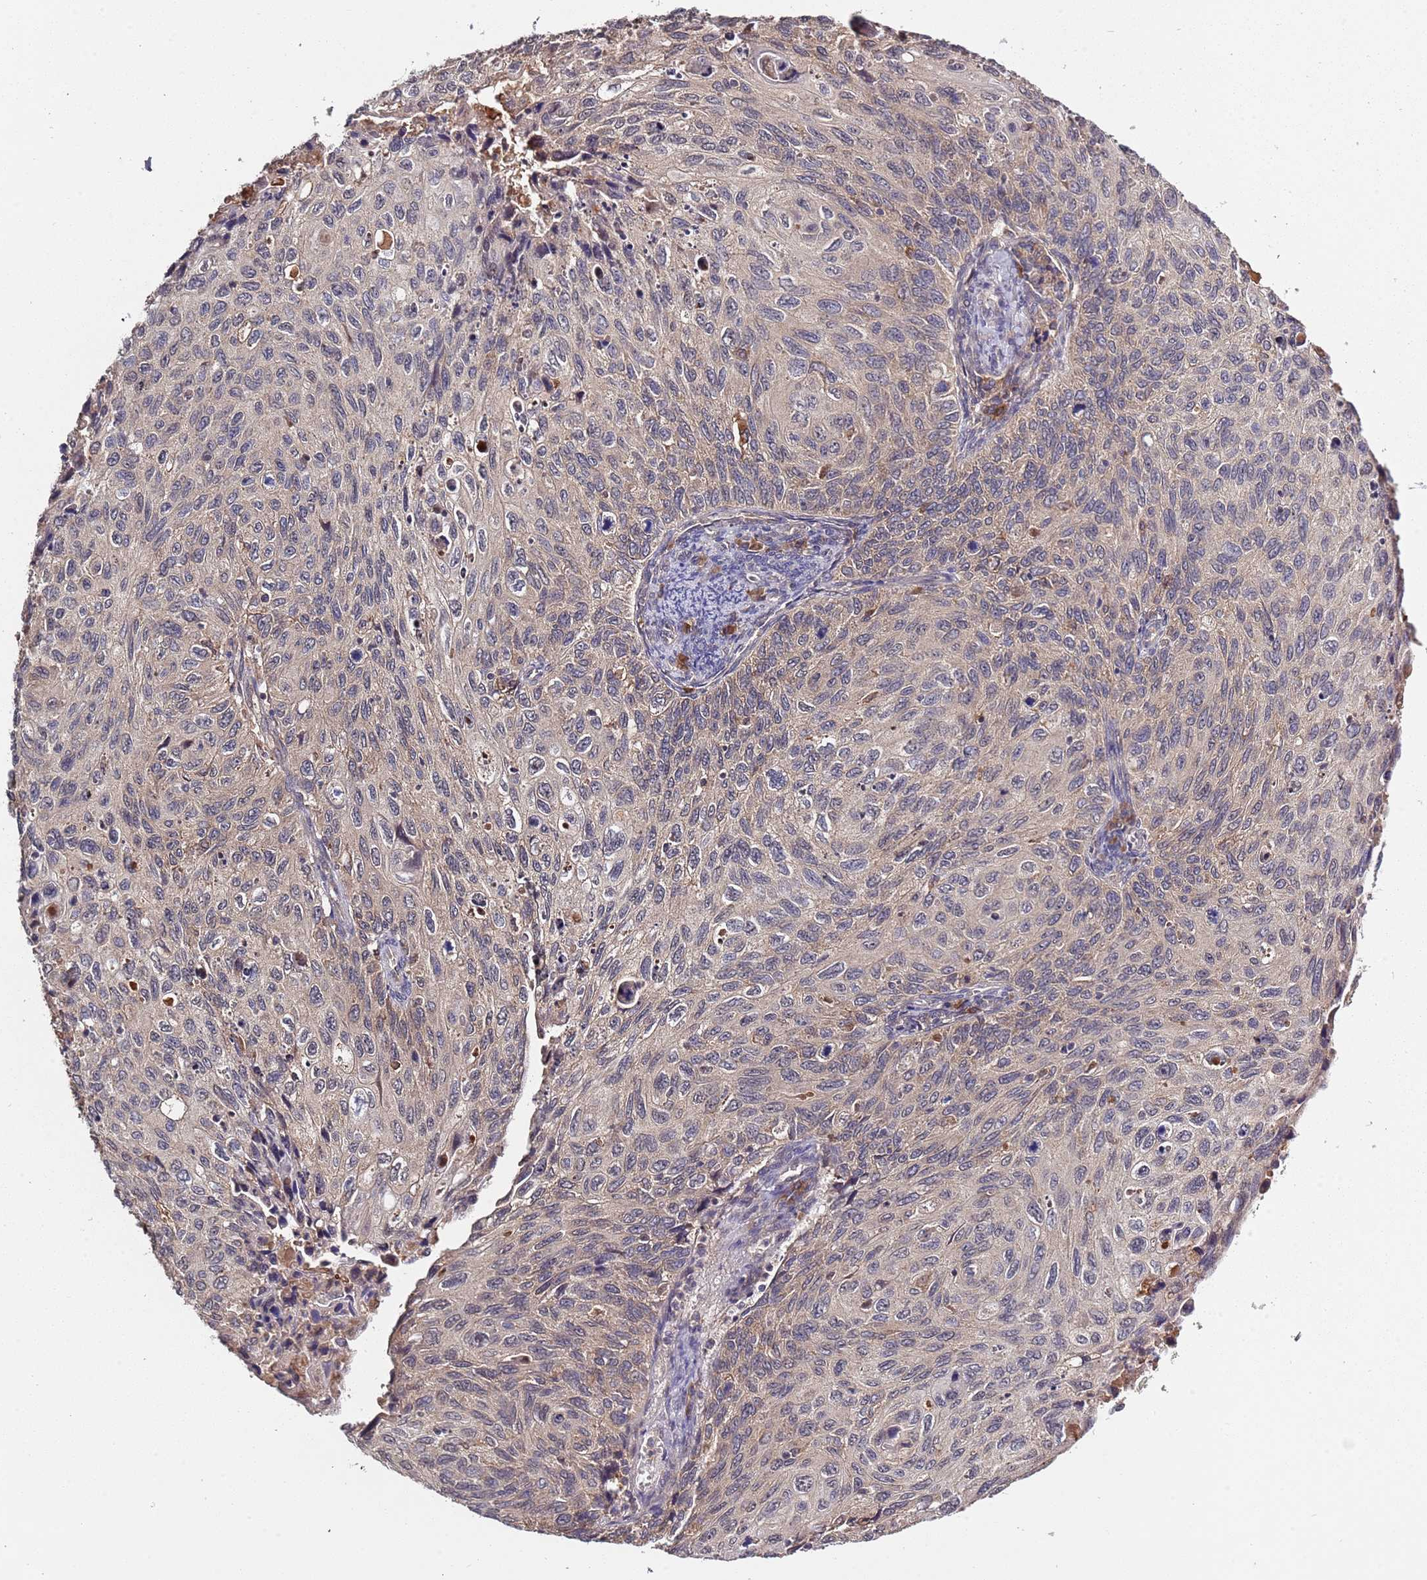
{"staining": {"intensity": "weak", "quantity": "25%-75%", "location": "cytoplasmic/membranous"}, "tissue": "cervical cancer", "cell_type": "Tumor cells", "image_type": "cancer", "snomed": [{"axis": "morphology", "description": "Squamous cell carcinoma, NOS"}, {"axis": "topography", "description": "Cervix"}], "caption": "An immunohistochemistry histopathology image of tumor tissue is shown. Protein staining in brown shows weak cytoplasmic/membranous positivity in squamous cell carcinoma (cervical) within tumor cells.", "gene": "USP32", "patient": {"sex": "female", "age": 70}}